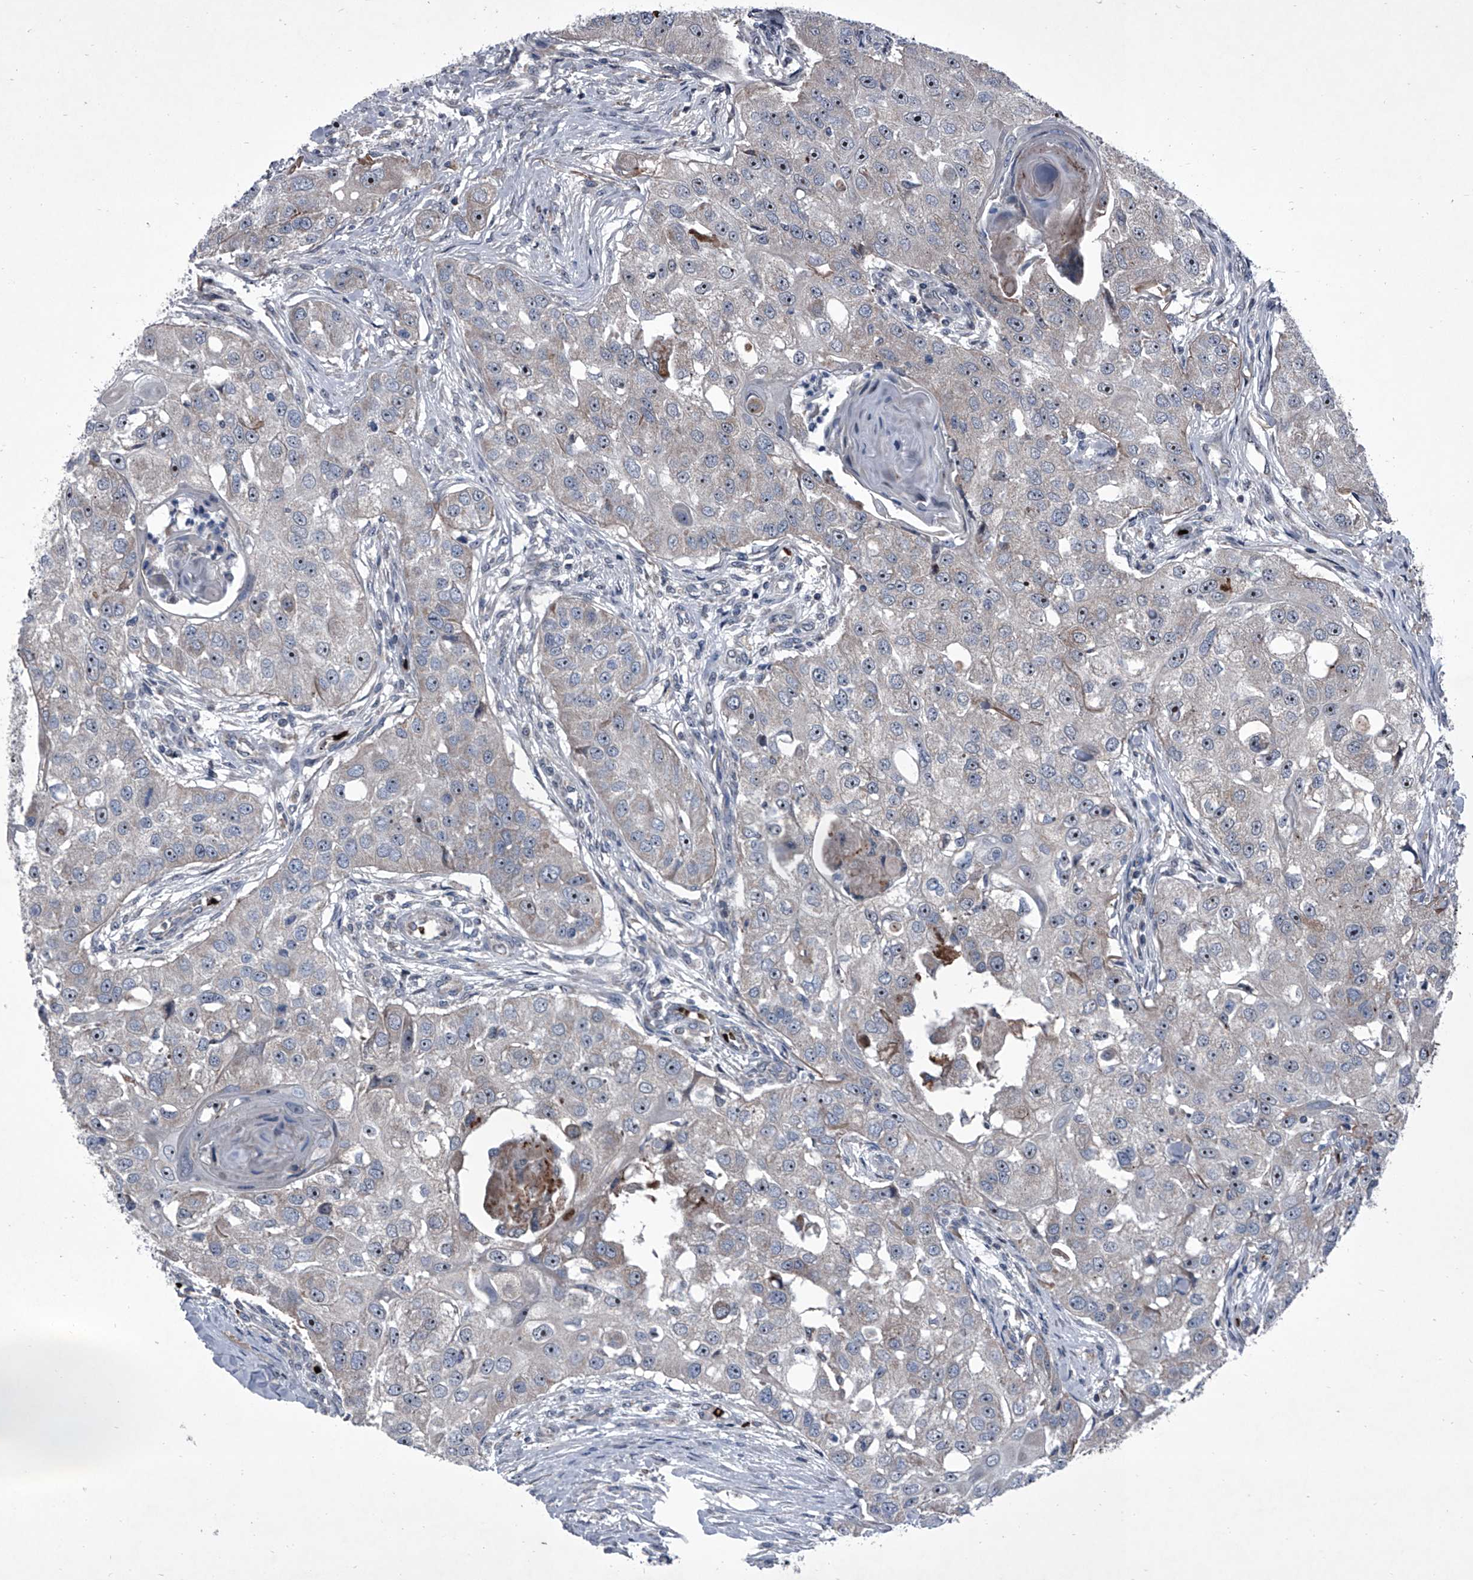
{"staining": {"intensity": "moderate", "quantity": "<25%", "location": "nuclear"}, "tissue": "head and neck cancer", "cell_type": "Tumor cells", "image_type": "cancer", "snomed": [{"axis": "morphology", "description": "Normal tissue, NOS"}, {"axis": "morphology", "description": "Squamous cell carcinoma, NOS"}, {"axis": "topography", "description": "Skeletal muscle"}, {"axis": "topography", "description": "Head-Neck"}], "caption": "Brown immunohistochemical staining in human head and neck cancer (squamous cell carcinoma) reveals moderate nuclear expression in about <25% of tumor cells. Nuclei are stained in blue.", "gene": "CEP85L", "patient": {"sex": "male", "age": 51}}